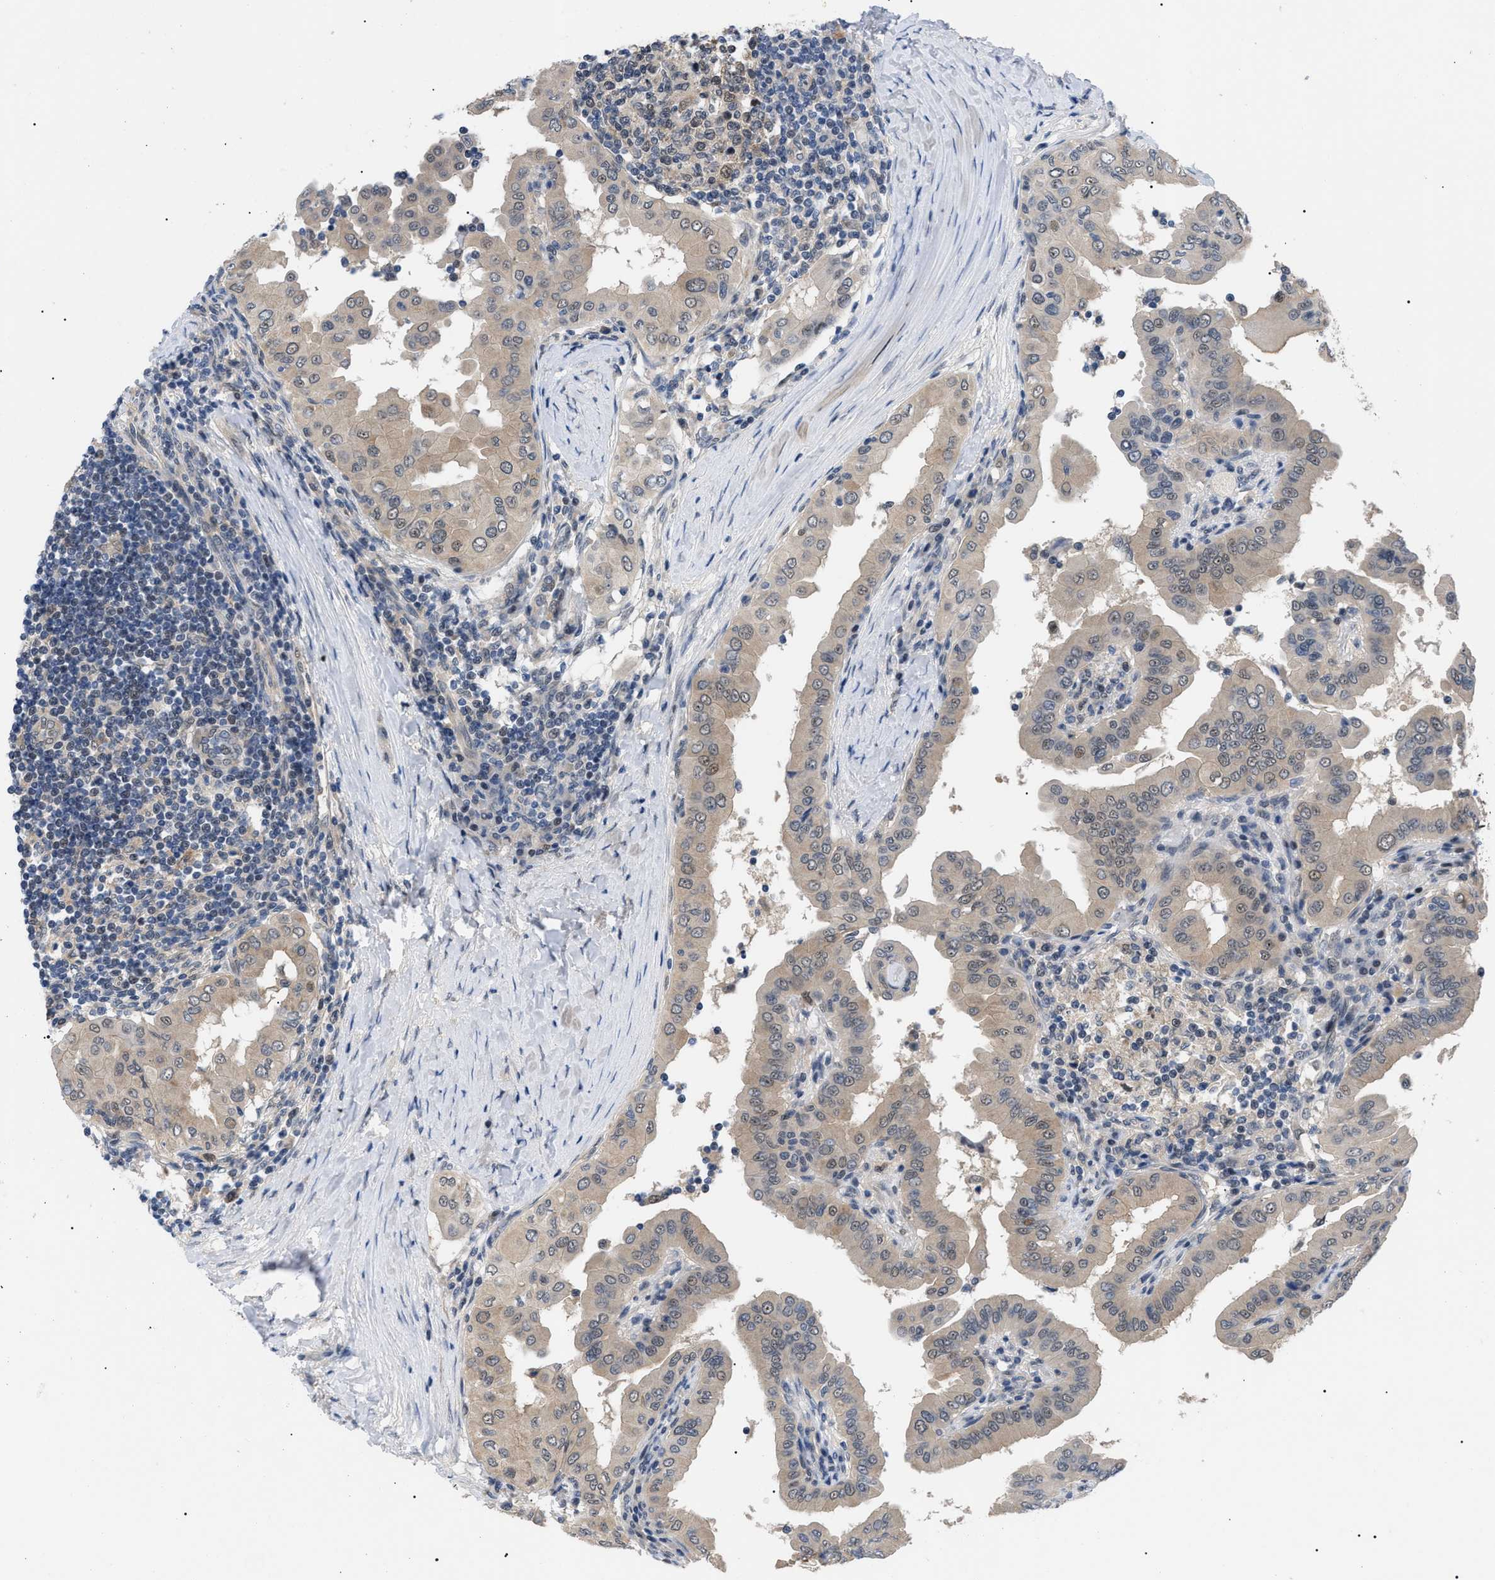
{"staining": {"intensity": "weak", "quantity": ">75%", "location": "cytoplasmic/membranous"}, "tissue": "thyroid cancer", "cell_type": "Tumor cells", "image_type": "cancer", "snomed": [{"axis": "morphology", "description": "Papillary adenocarcinoma, NOS"}, {"axis": "topography", "description": "Thyroid gland"}], "caption": "Protein staining reveals weak cytoplasmic/membranous positivity in approximately >75% of tumor cells in papillary adenocarcinoma (thyroid).", "gene": "GARRE1", "patient": {"sex": "male", "age": 33}}